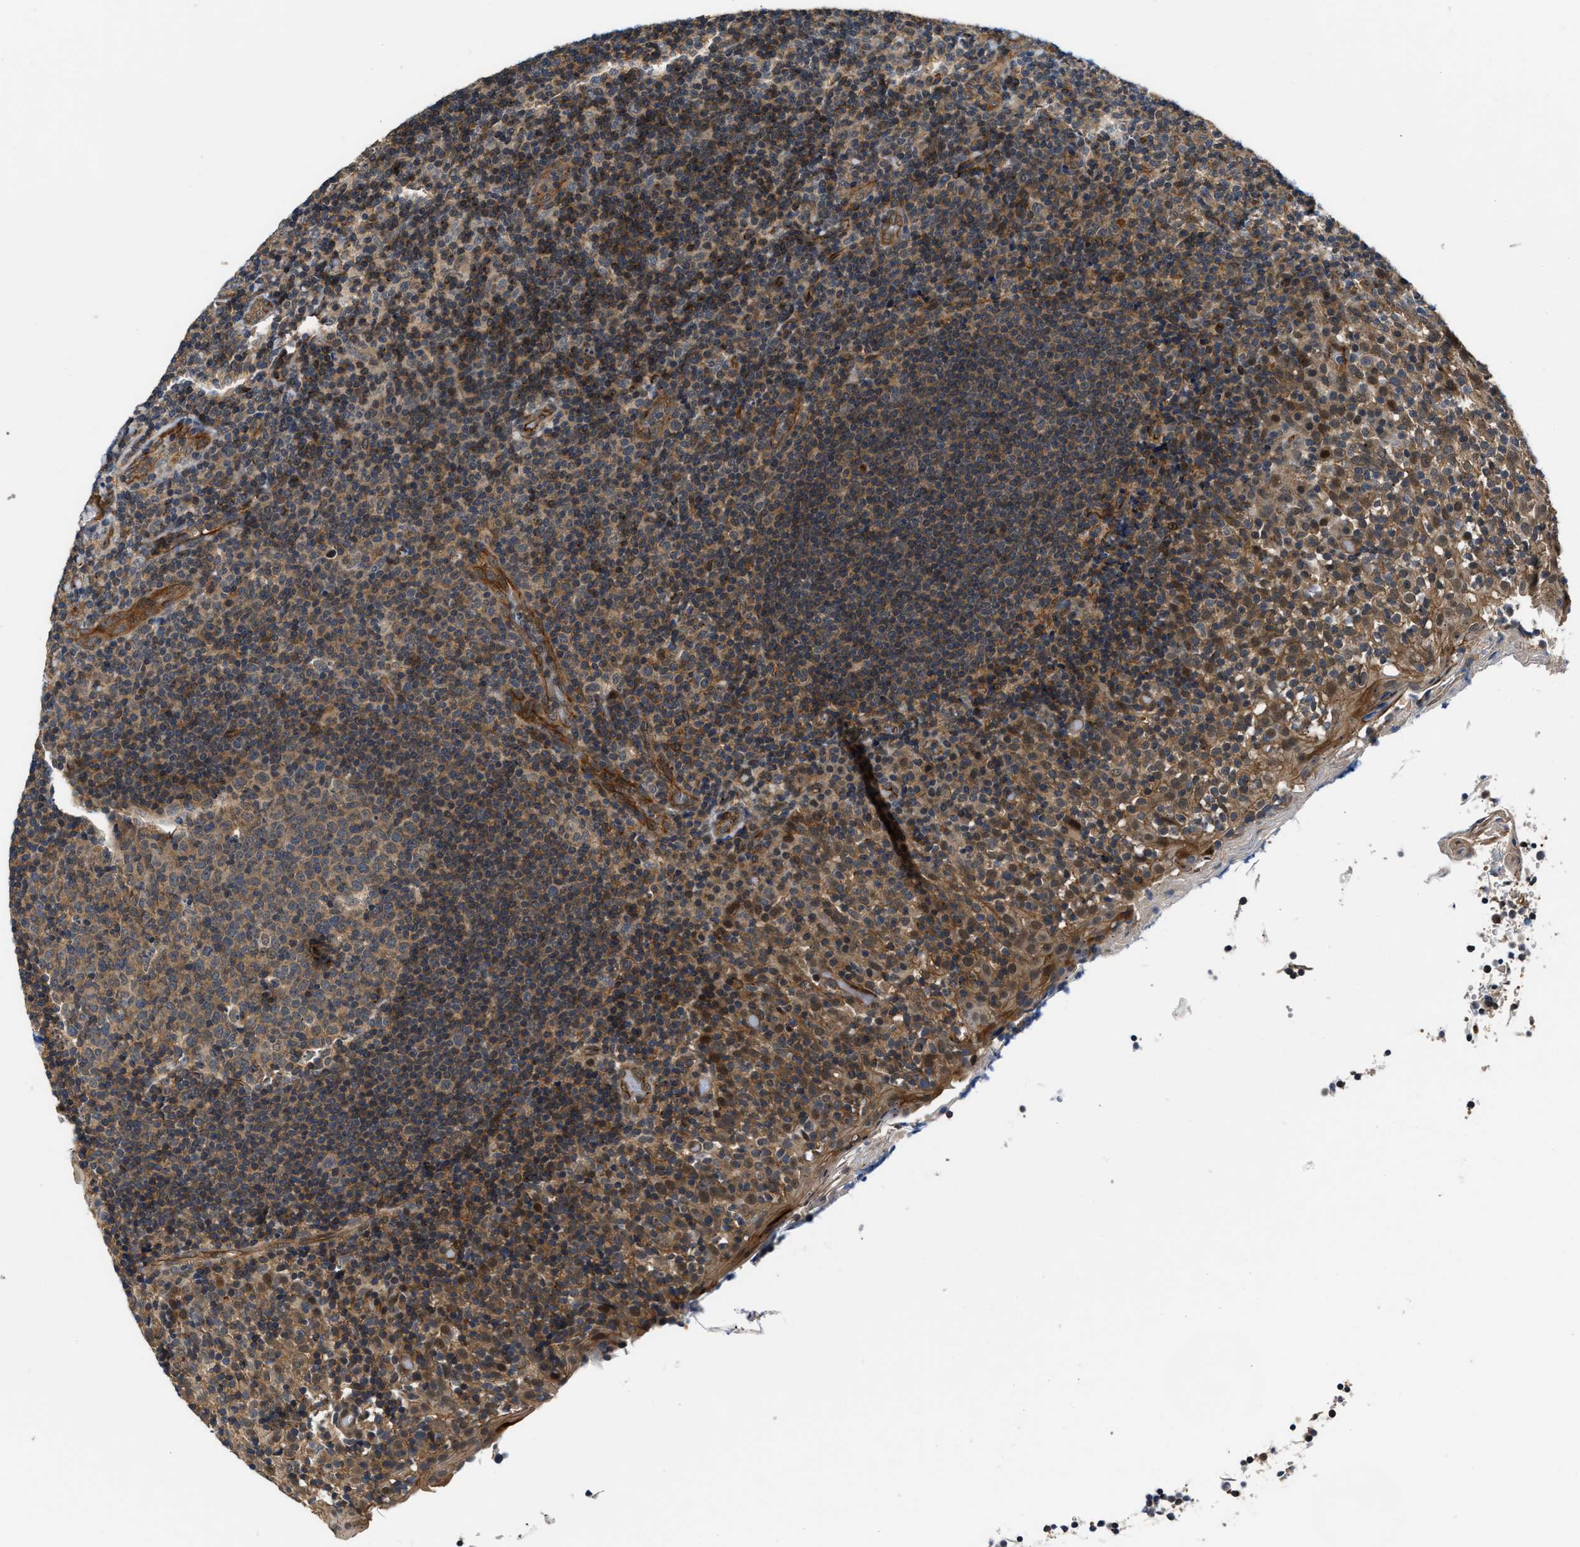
{"staining": {"intensity": "moderate", "quantity": ">75%", "location": "cytoplasmic/membranous"}, "tissue": "tonsil", "cell_type": "Germinal center cells", "image_type": "normal", "snomed": [{"axis": "morphology", "description": "Normal tissue, NOS"}, {"axis": "topography", "description": "Tonsil"}], "caption": "A brown stain highlights moderate cytoplasmic/membranous staining of a protein in germinal center cells of unremarkable human tonsil.", "gene": "COPS2", "patient": {"sex": "female", "age": 19}}